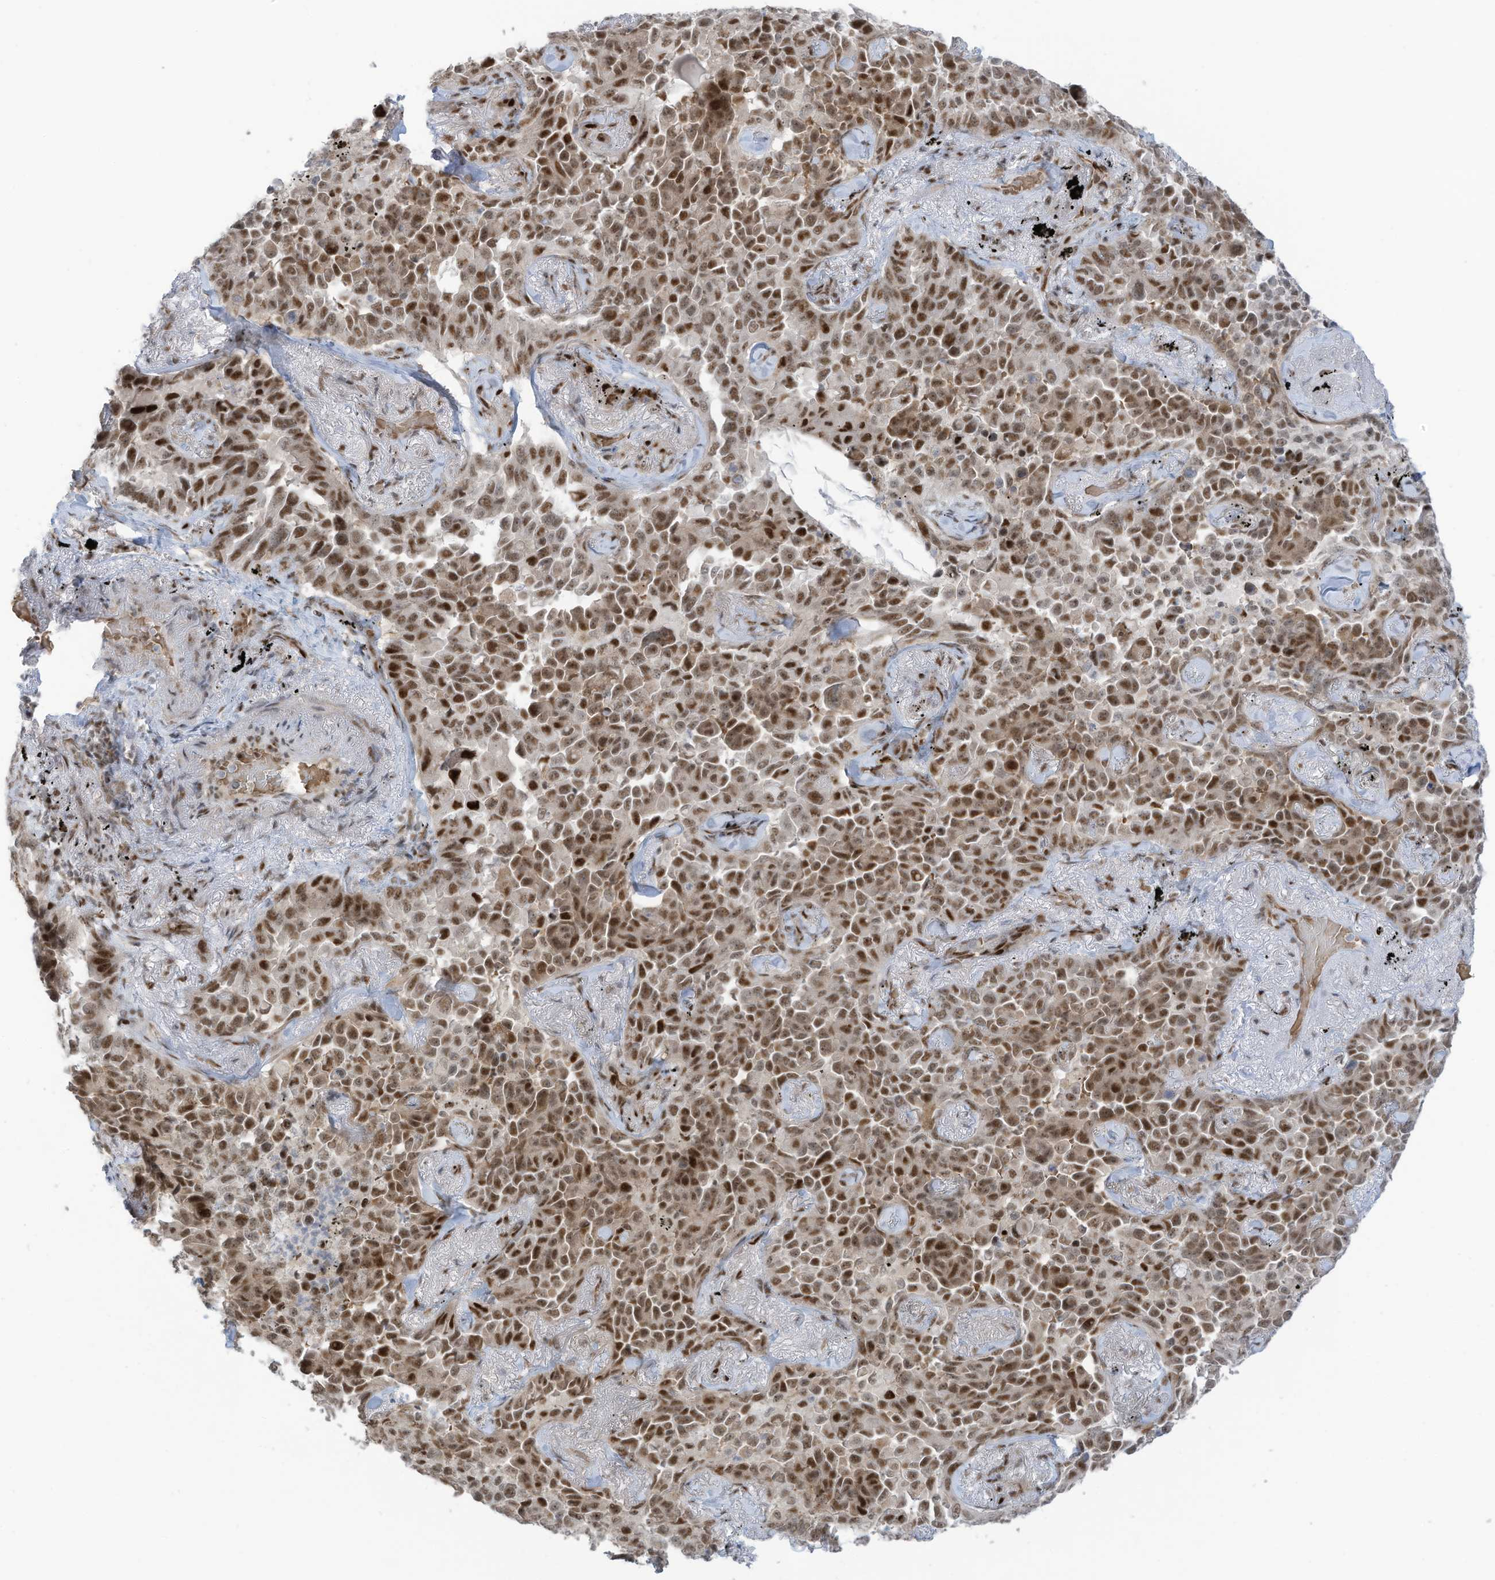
{"staining": {"intensity": "moderate", "quantity": ">75%", "location": "nuclear"}, "tissue": "lung cancer", "cell_type": "Tumor cells", "image_type": "cancer", "snomed": [{"axis": "morphology", "description": "Adenocarcinoma, NOS"}, {"axis": "topography", "description": "Lung"}], "caption": "Immunohistochemical staining of human lung cancer displays moderate nuclear protein staining in about >75% of tumor cells.", "gene": "ZCWPW2", "patient": {"sex": "female", "age": 67}}